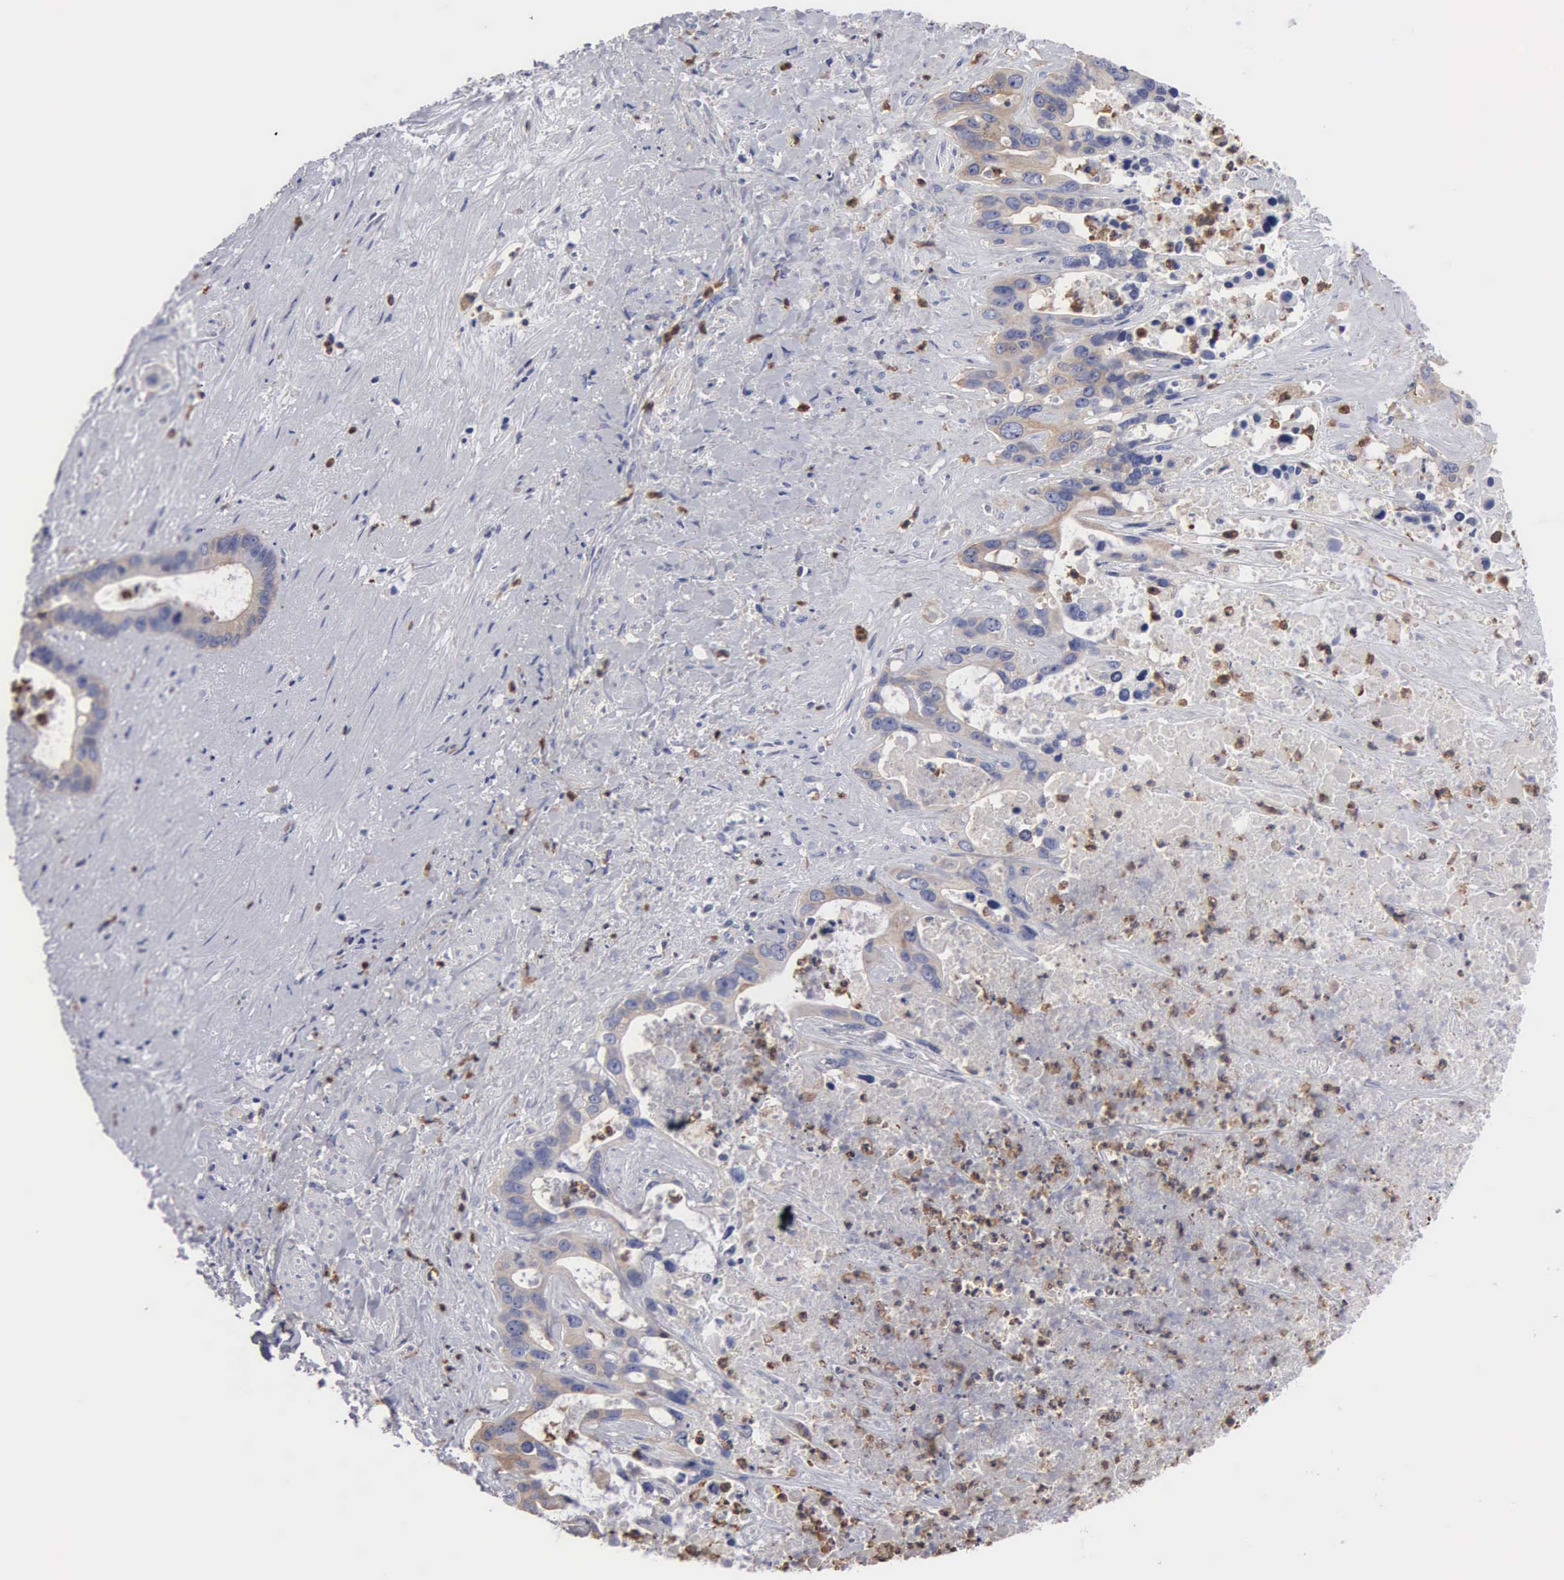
{"staining": {"intensity": "weak", "quantity": "<25%", "location": "cytoplasmic/membranous"}, "tissue": "liver cancer", "cell_type": "Tumor cells", "image_type": "cancer", "snomed": [{"axis": "morphology", "description": "Cholangiocarcinoma"}, {"axis": "topography", "description": "Liver"}], "caption": "The image reveals no significant expression in tumor cells of cholangiocarcinoma (liver). Nuclei are stained in blue.", "gene": "G6PD", "patient": {"sex": "female", "age": 65}}